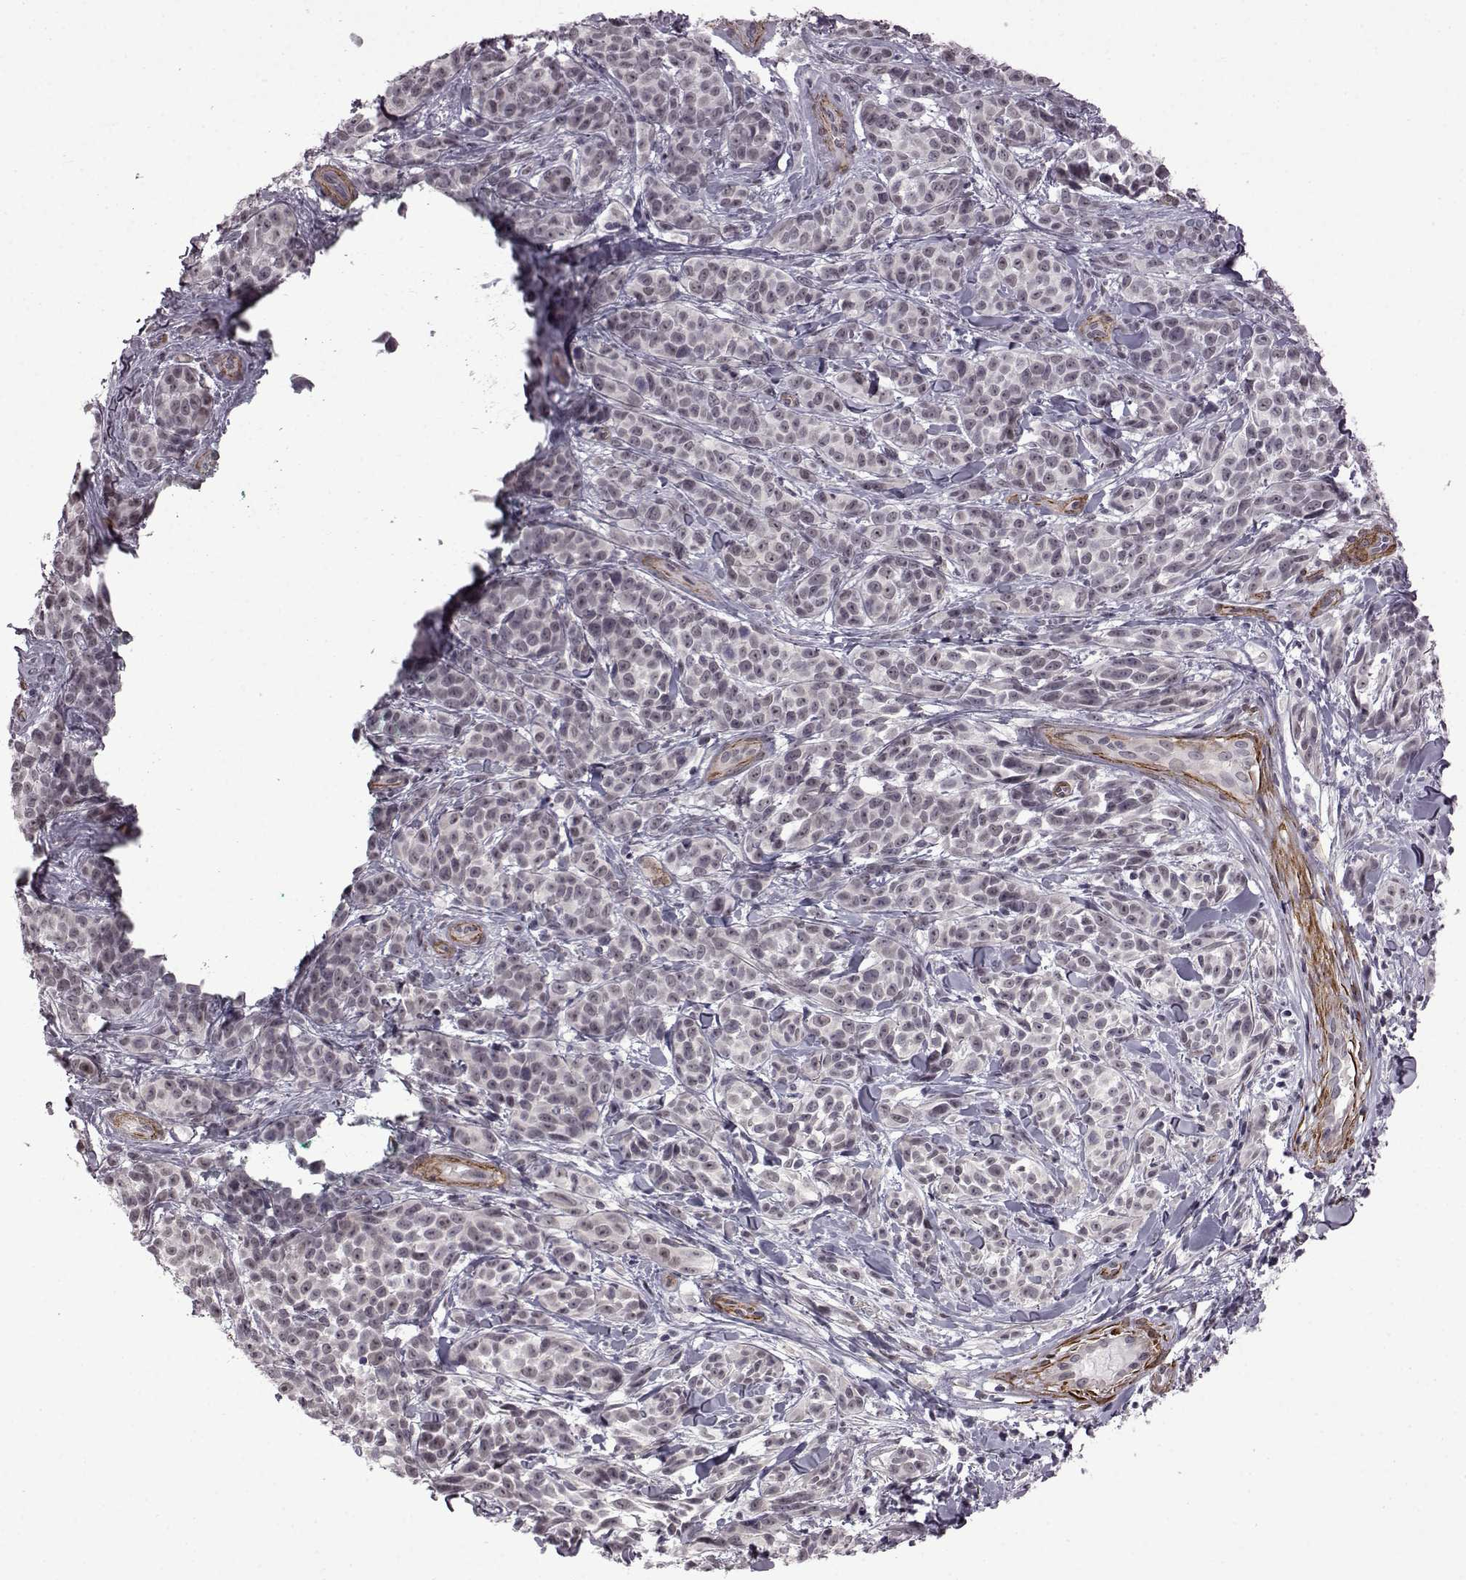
{"staining": {"intensity": "negative", "quantity": "none", "location": "none"}, "tissue": "melanoma", "cell_type": "Tumor cells", "image_type": "cancer", "snomed": [{"axis": "morphology", "description": "Malignant melanoma, NOS"}, {"axis": "topography", "description": "Skin"}], "caption": "This is an immunohistochemistry photomicrograph of malignant melanoma. There is no staining in tumor cells.", "gene": "SYNPO2", "patient": {"sex": "female", "age": 88}}